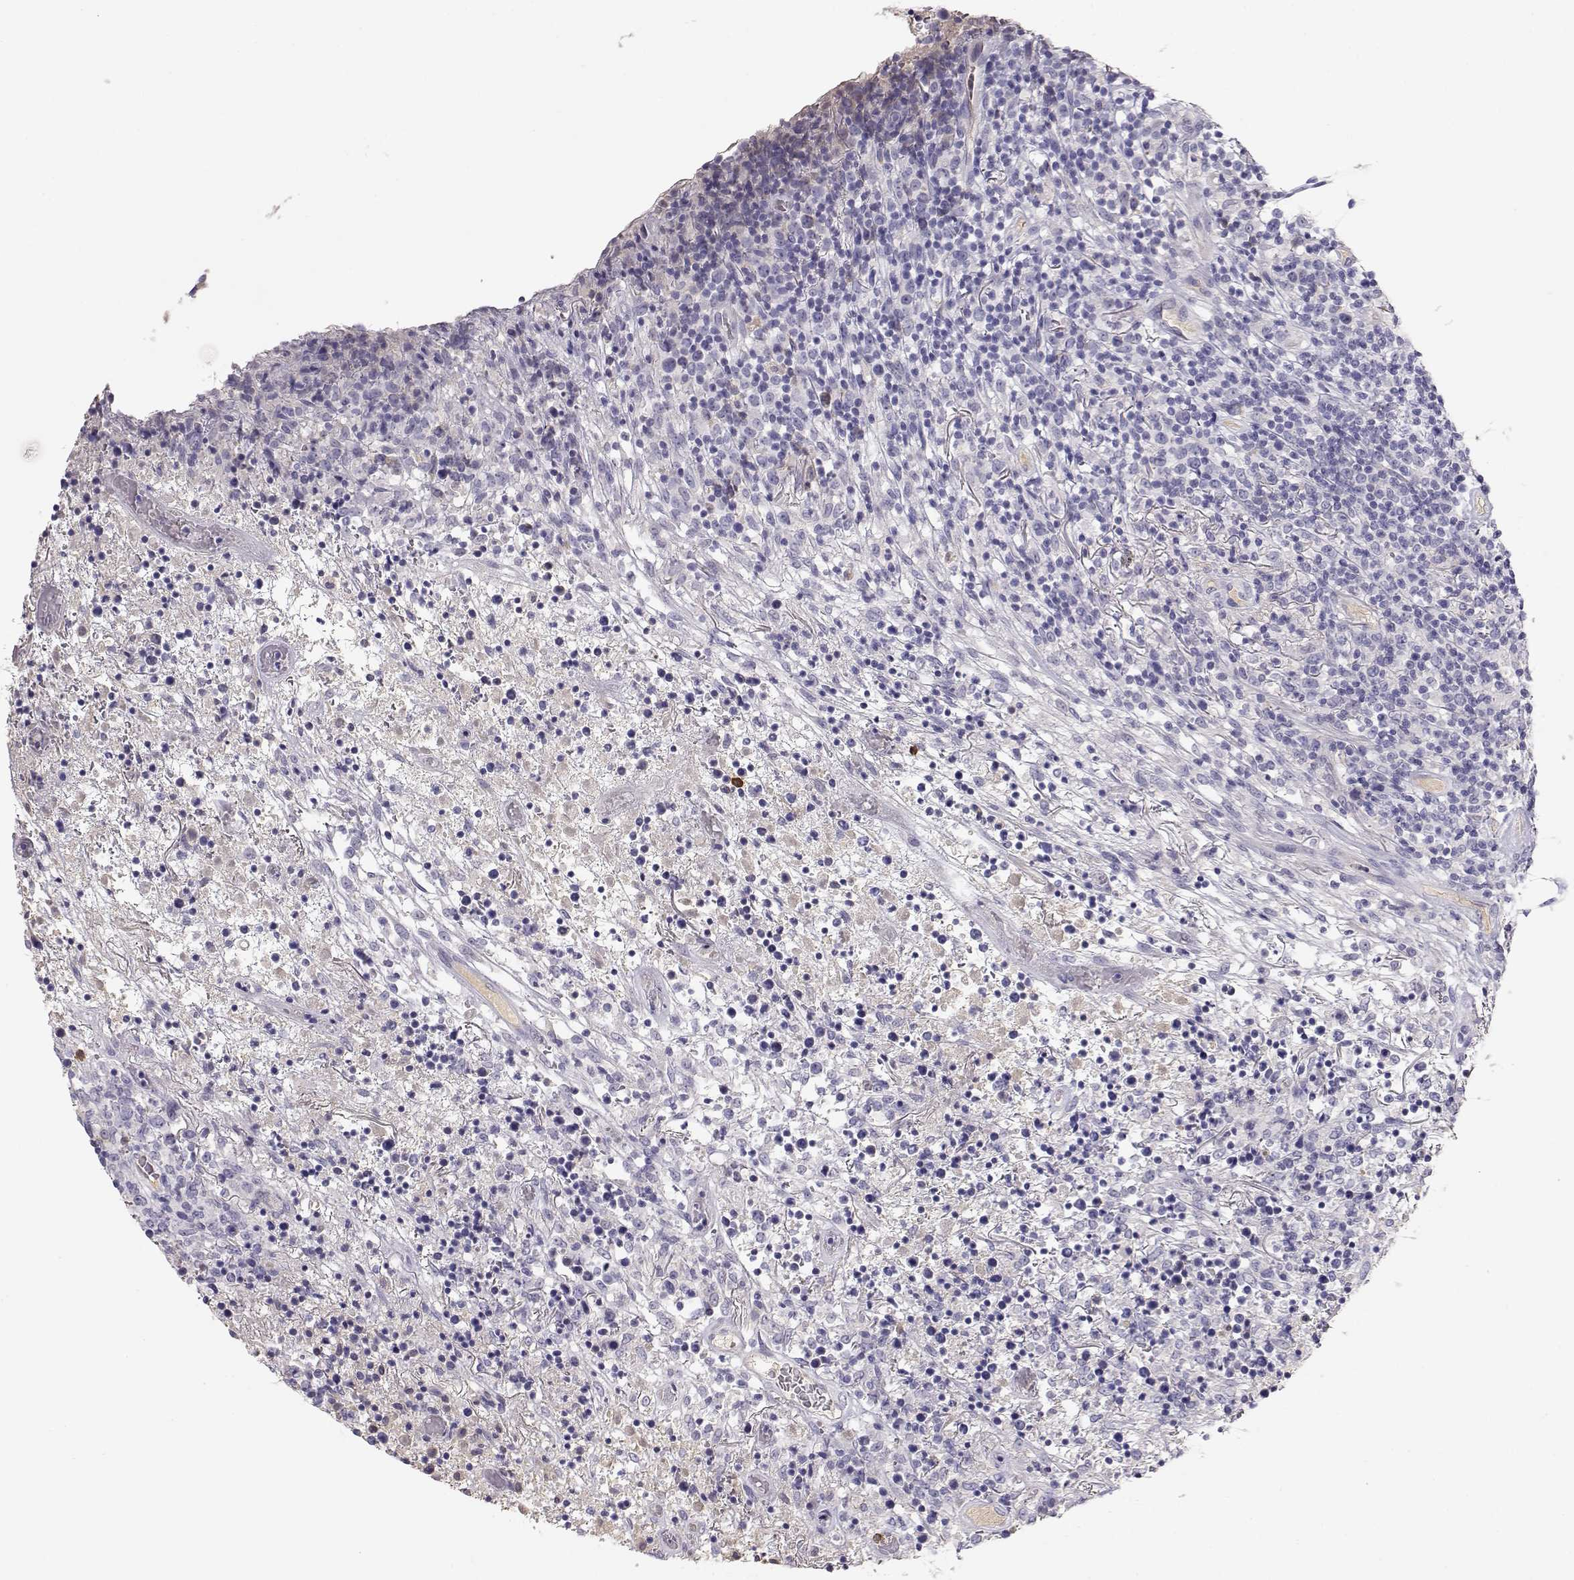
{"staining": {"intensity": "negative", "quantity": "none", "location": "none"}, "tissue": "lymphoma", "cell_type": "Tumor cells", "image_type": "cancer", "snomed": [{"axis": "morphology", "description": "Malignant lymphoma, non-Hodgkin's type, High grade"}, {"axis": "topography", "description": "Lung"}], "caption": "The photomicrograph shows no significant positivity in tumor cells of lymphoma. (DAB IHC visualized using brightfield microscopy, high magnification).", "gene": "CDHR1", "patient": {"sex": "male", "age": 79}}